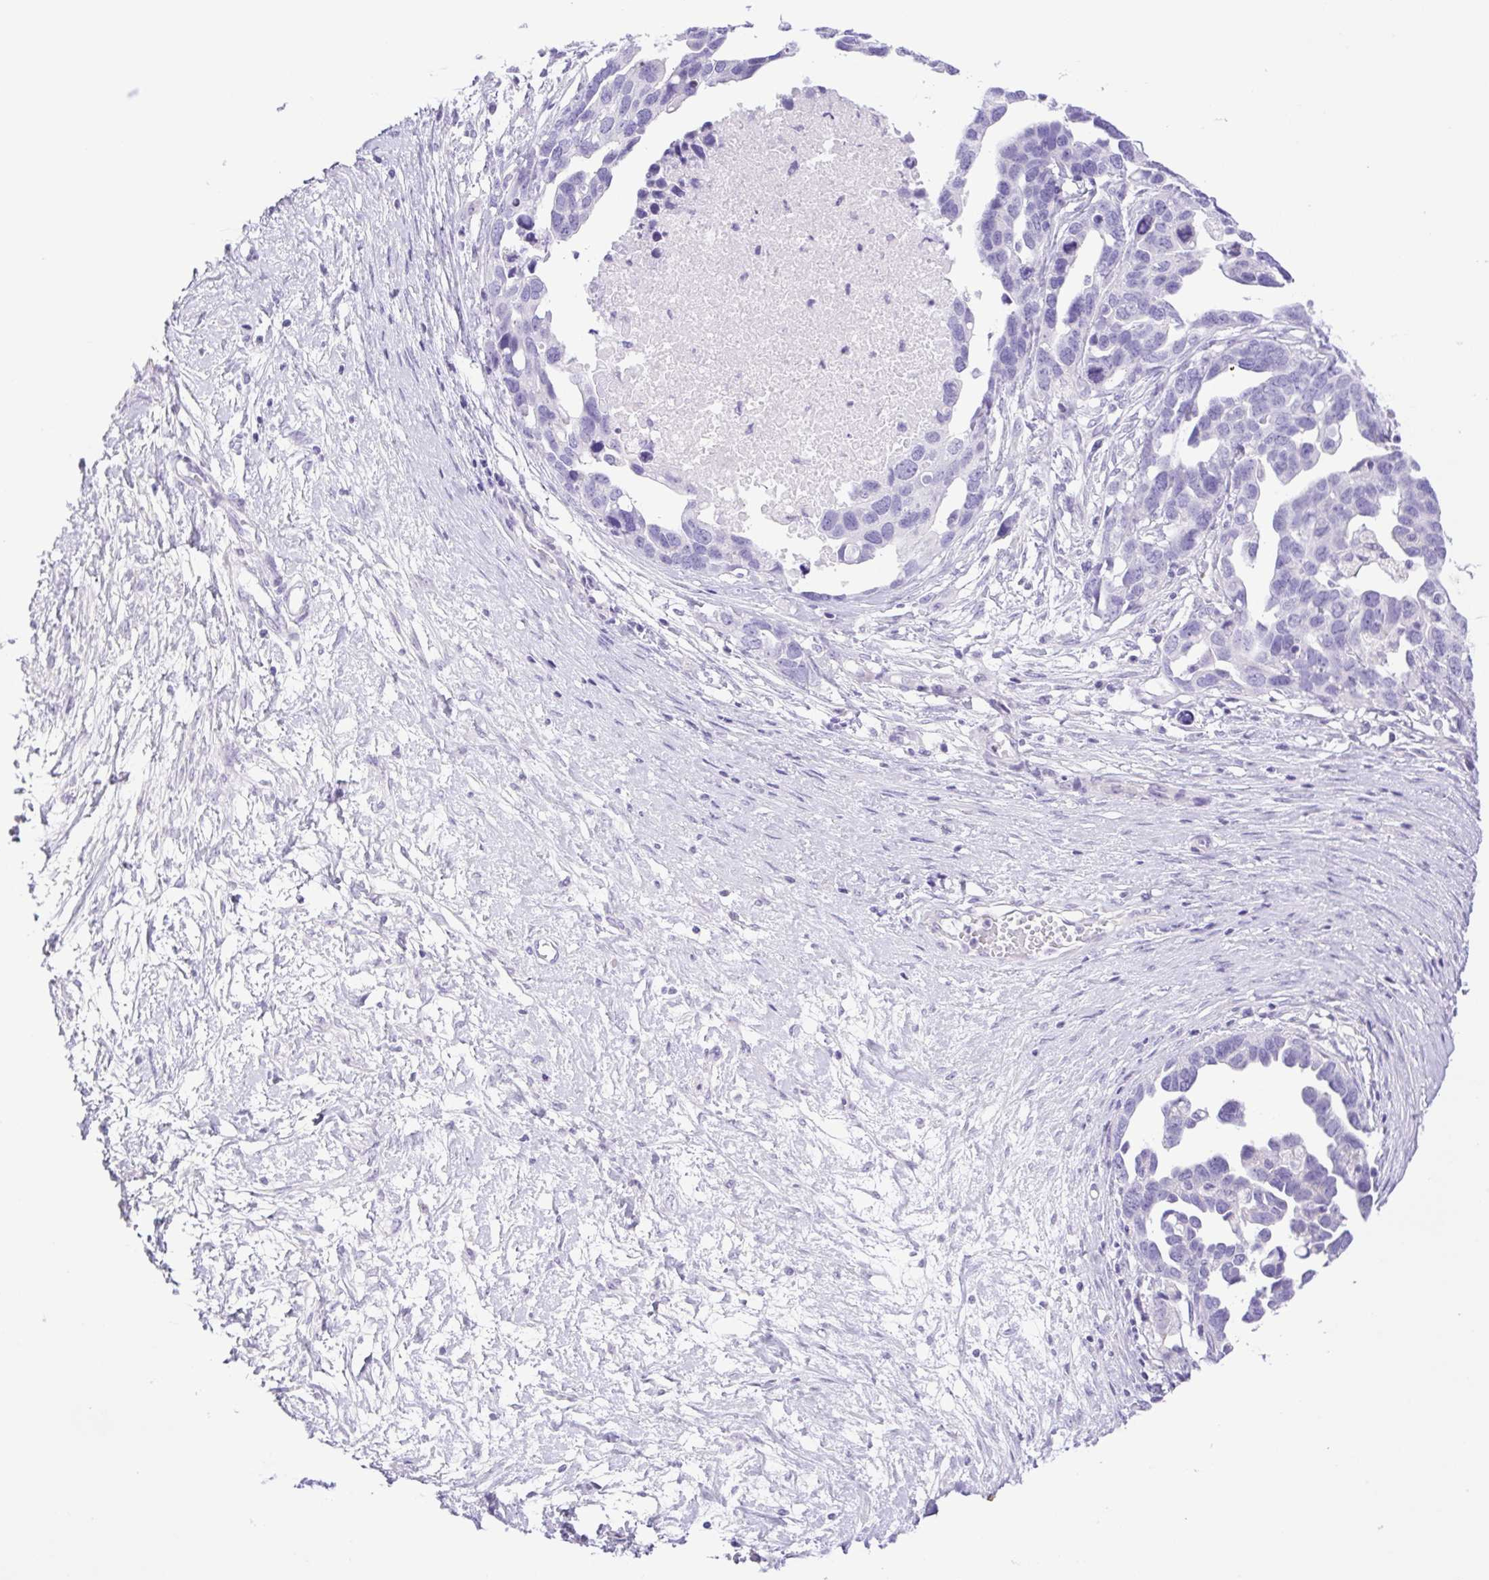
{"staining": {"intensity": "negative", "quantity": "none", "location": "none"}, "tissue": "ovarian cancer", "cell_type": "Tumor cells", "image_type": "cancer", "snomed": [{"axis": "morphology", "description": "Cystadenocarcinoma, serous, NOS"}, {"axis": "topography", "description": "Ovary"}], "caption": "Ovarian cancer stained for a protein using IHC displays no expression tumor cells.", "gene": "CDSN", "patient": {"sex": "female", "age": 54}}